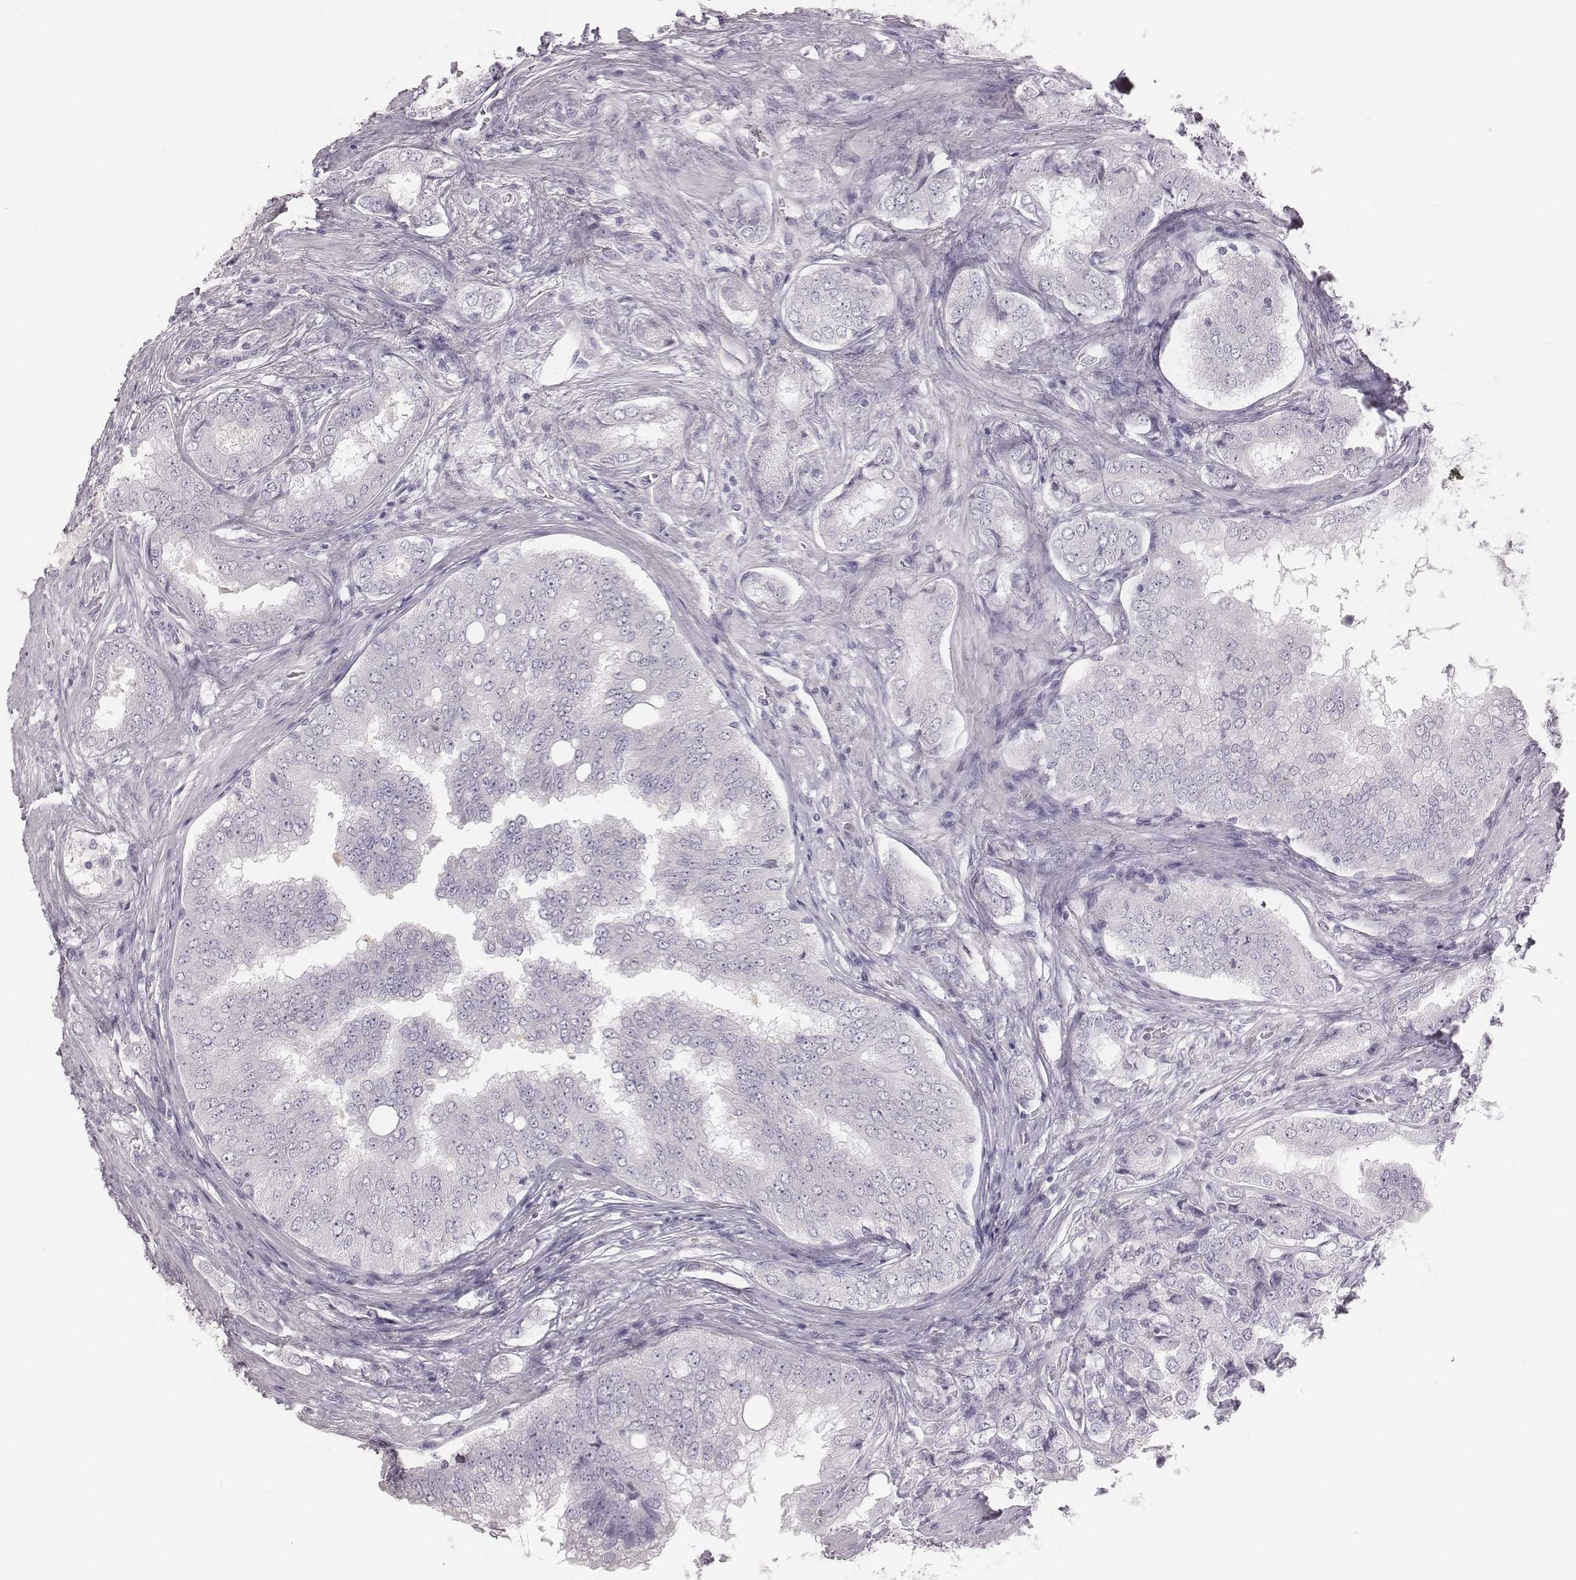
{"staining": {"intensity": "negative", "quantity": "none", "location": "none"}, "tissue": "prostate cancer", "cell_type": "Tumor cells", "image_type": "cancer", "snomed": [{"axis": "morphology", "description": "Adenocarcinoma, NOS"}, {"axis": "topography", "description": "Prostate"}], "caption": "Immunohistochemical staining of prostate adenocarcinoma reveals no significant staining in tumor cells.", "gene": "C6orf58", "patient": {"sex": "male", "age": 65}}